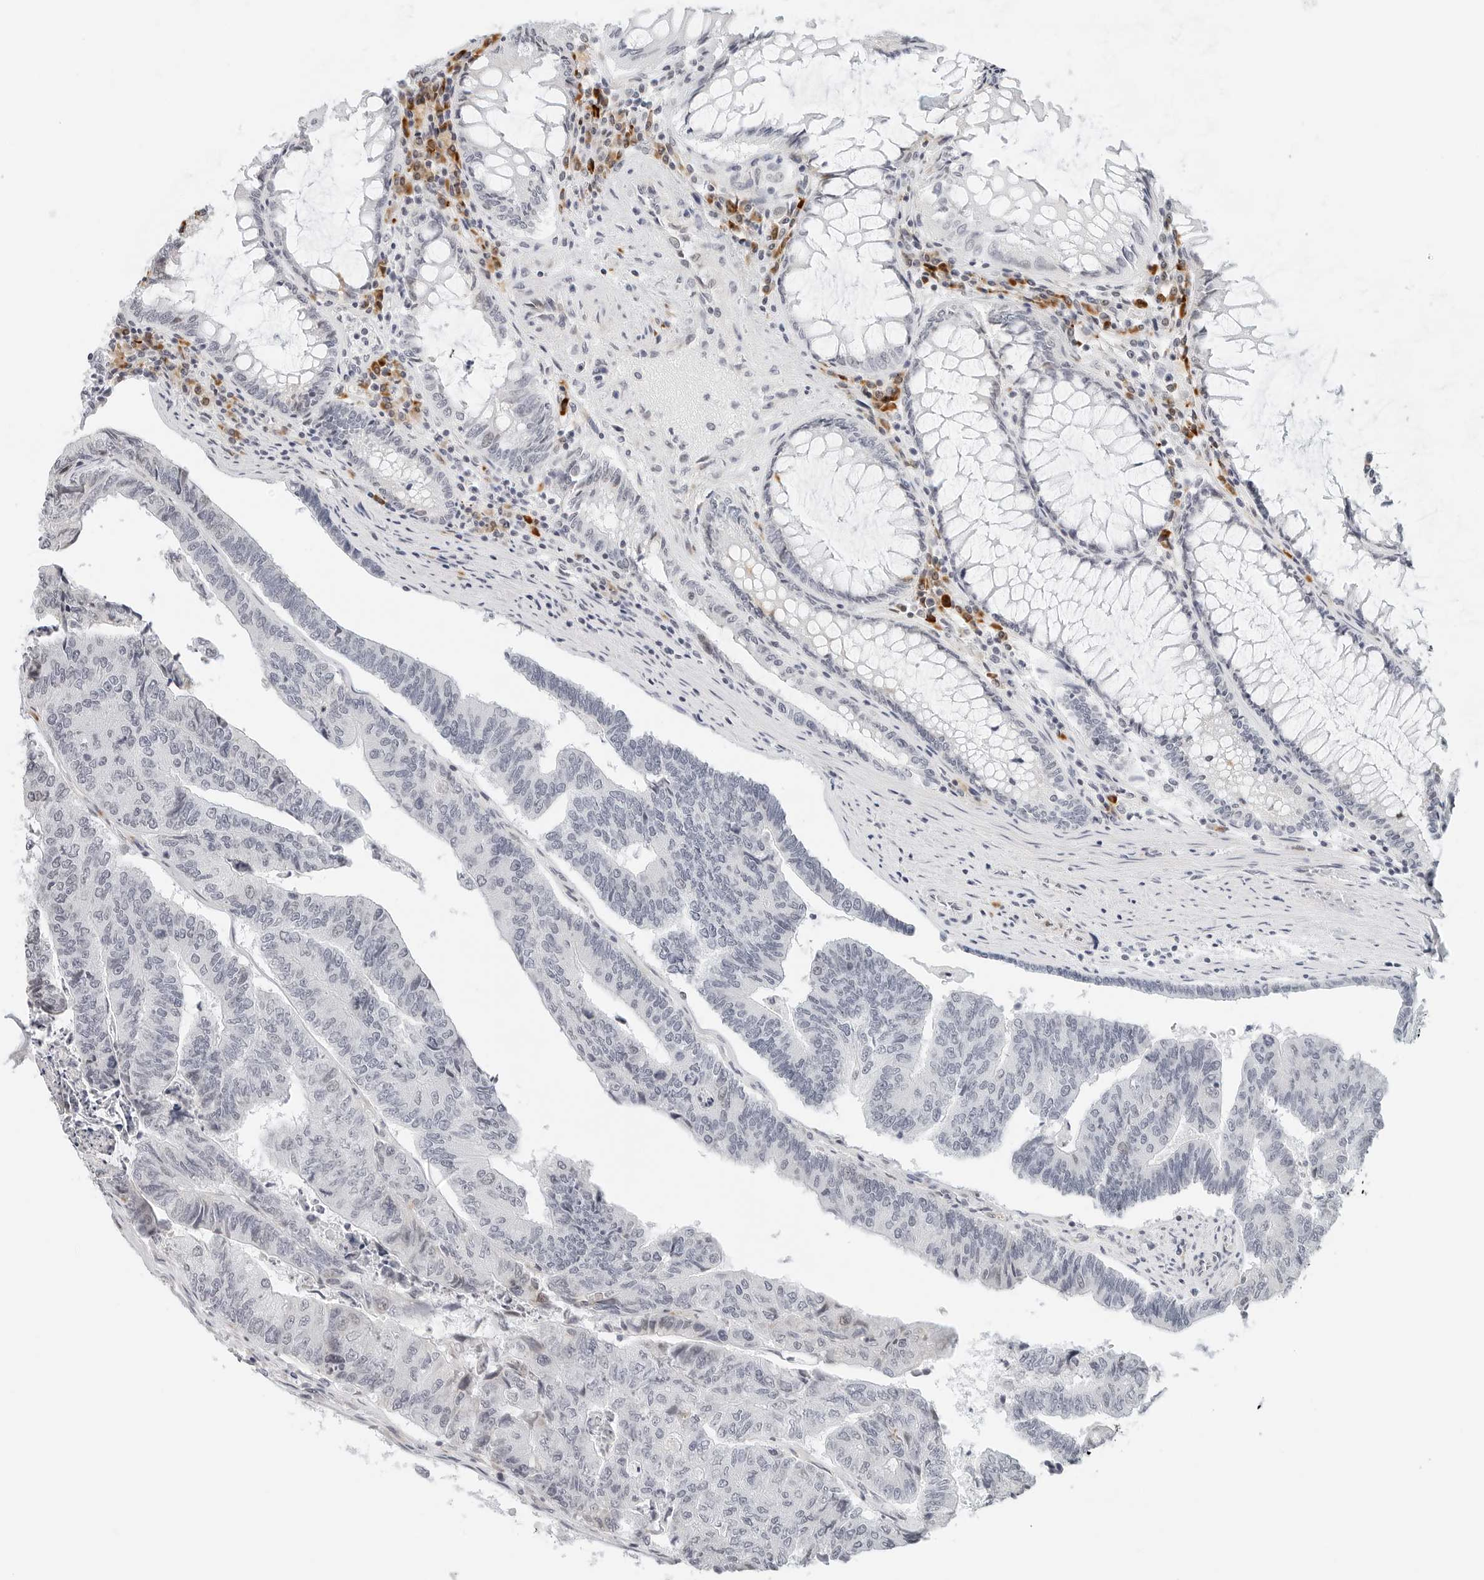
{"staining": {"intensity": "negative", "quantity": "none", "location": "none"}, "tissue": "colorectal cancer", "cell_type": "Tumor cells", "image_type": "cancer", "snomed": [{"axis": "morphology", "description": "Adenocarcinoma, NOS"}, {"axis": "topography", "description": "Colon"}], "caption": "Tumor cells show no significant staining in adenocarcinoma (colorectal).", "gene": "PARP10", "patient": {"sex": "female", "age": 67}}